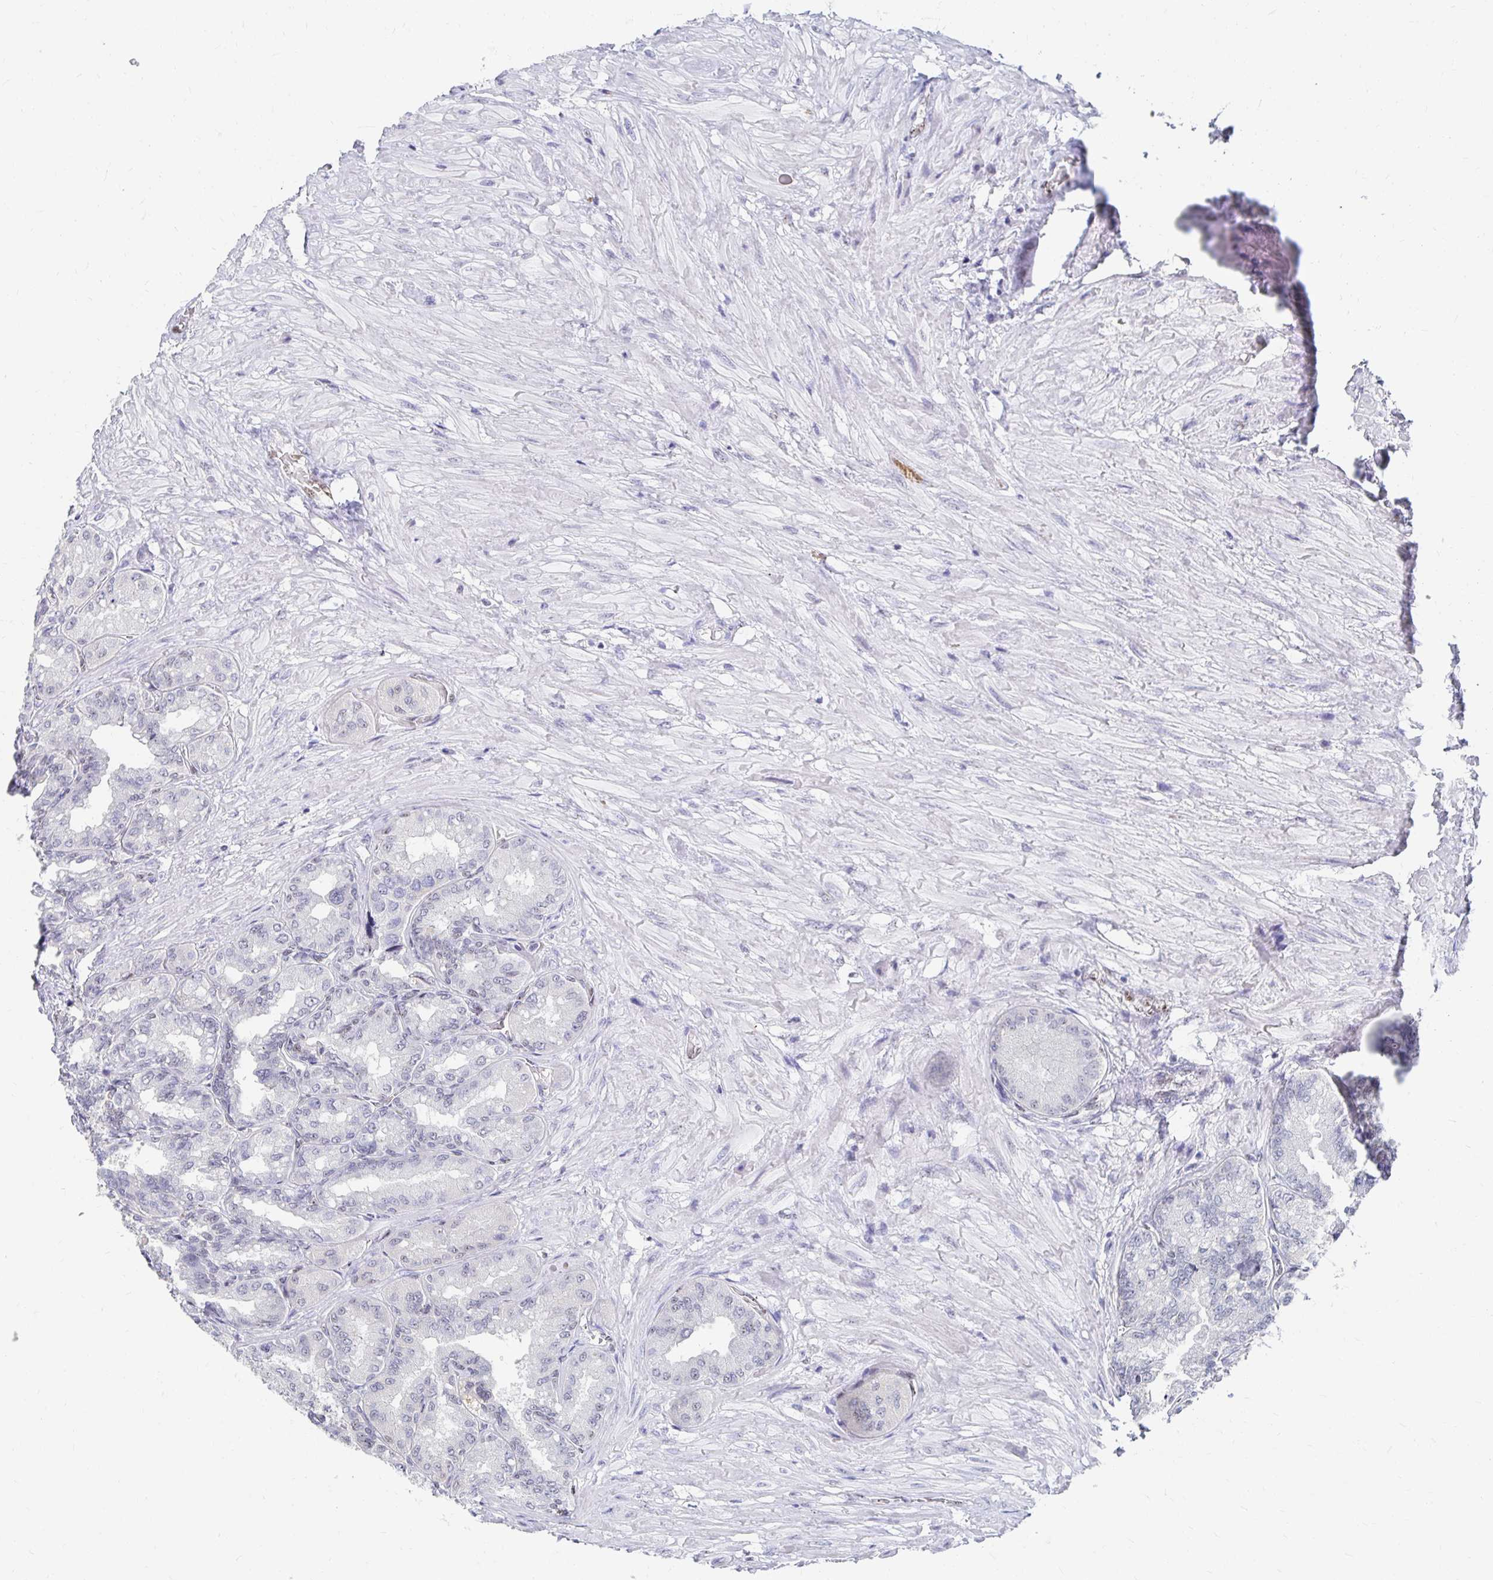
{"staining": {"intensity": "negative", "quantity": "none", "location": "none"}, "tissue": "seminal vesicle", "cell_type": "Glandular cells", "image_type": "normal", "snomed": [{"axis": "morphology", "description": "Normal tissue, NOS"}, {"axis": "topography", "description": "Seminal veicle"}], "caption": "Human seminal vesicle stained for a protein using immunohistochemistry exhibits no positivity in glandular cells.", "gene": "CLIC3", "patient": {"sex": "male", "age": 68}}